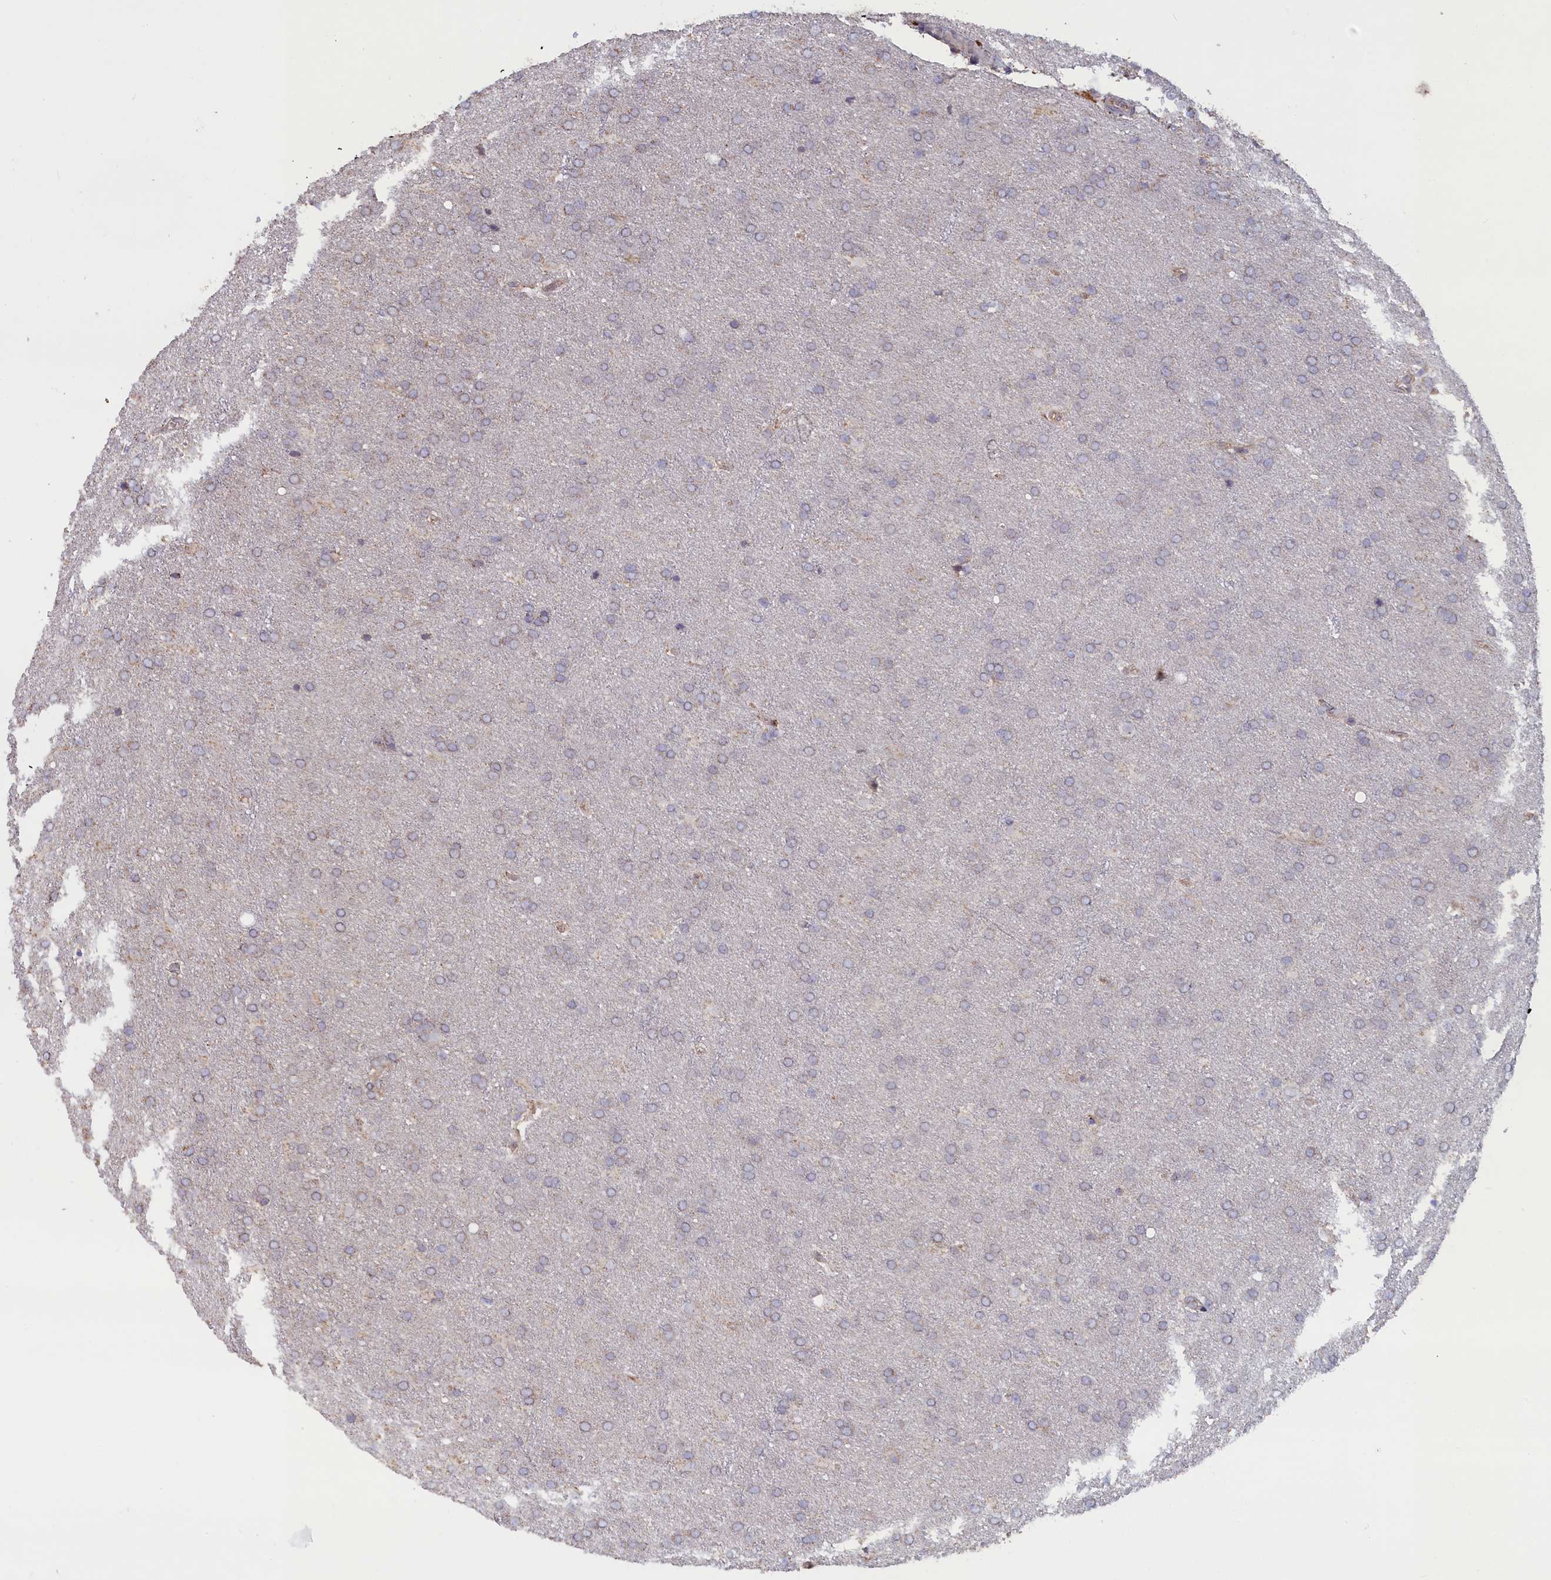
{"staining": {"intensity": "negative", "quantity": "none", "location": "none"}, "tissue": "glioma", "cell_type": "Tumor cells", "image_type": "cancer", "snomed": [{"axis": "morphology", "description": "Glioma, malignant, Low grade"}, {"axis": "topography", "description": "Brain"}], "caption": "Immunohistochemistry (IHC) photomicrograph of neoplastic tissue: human malignant low-grade glioma stained with DAB shows no significant protein staining in tumor cells.", "gene": "ZNF816", "patient": {"sex": "female", "age": 32}}